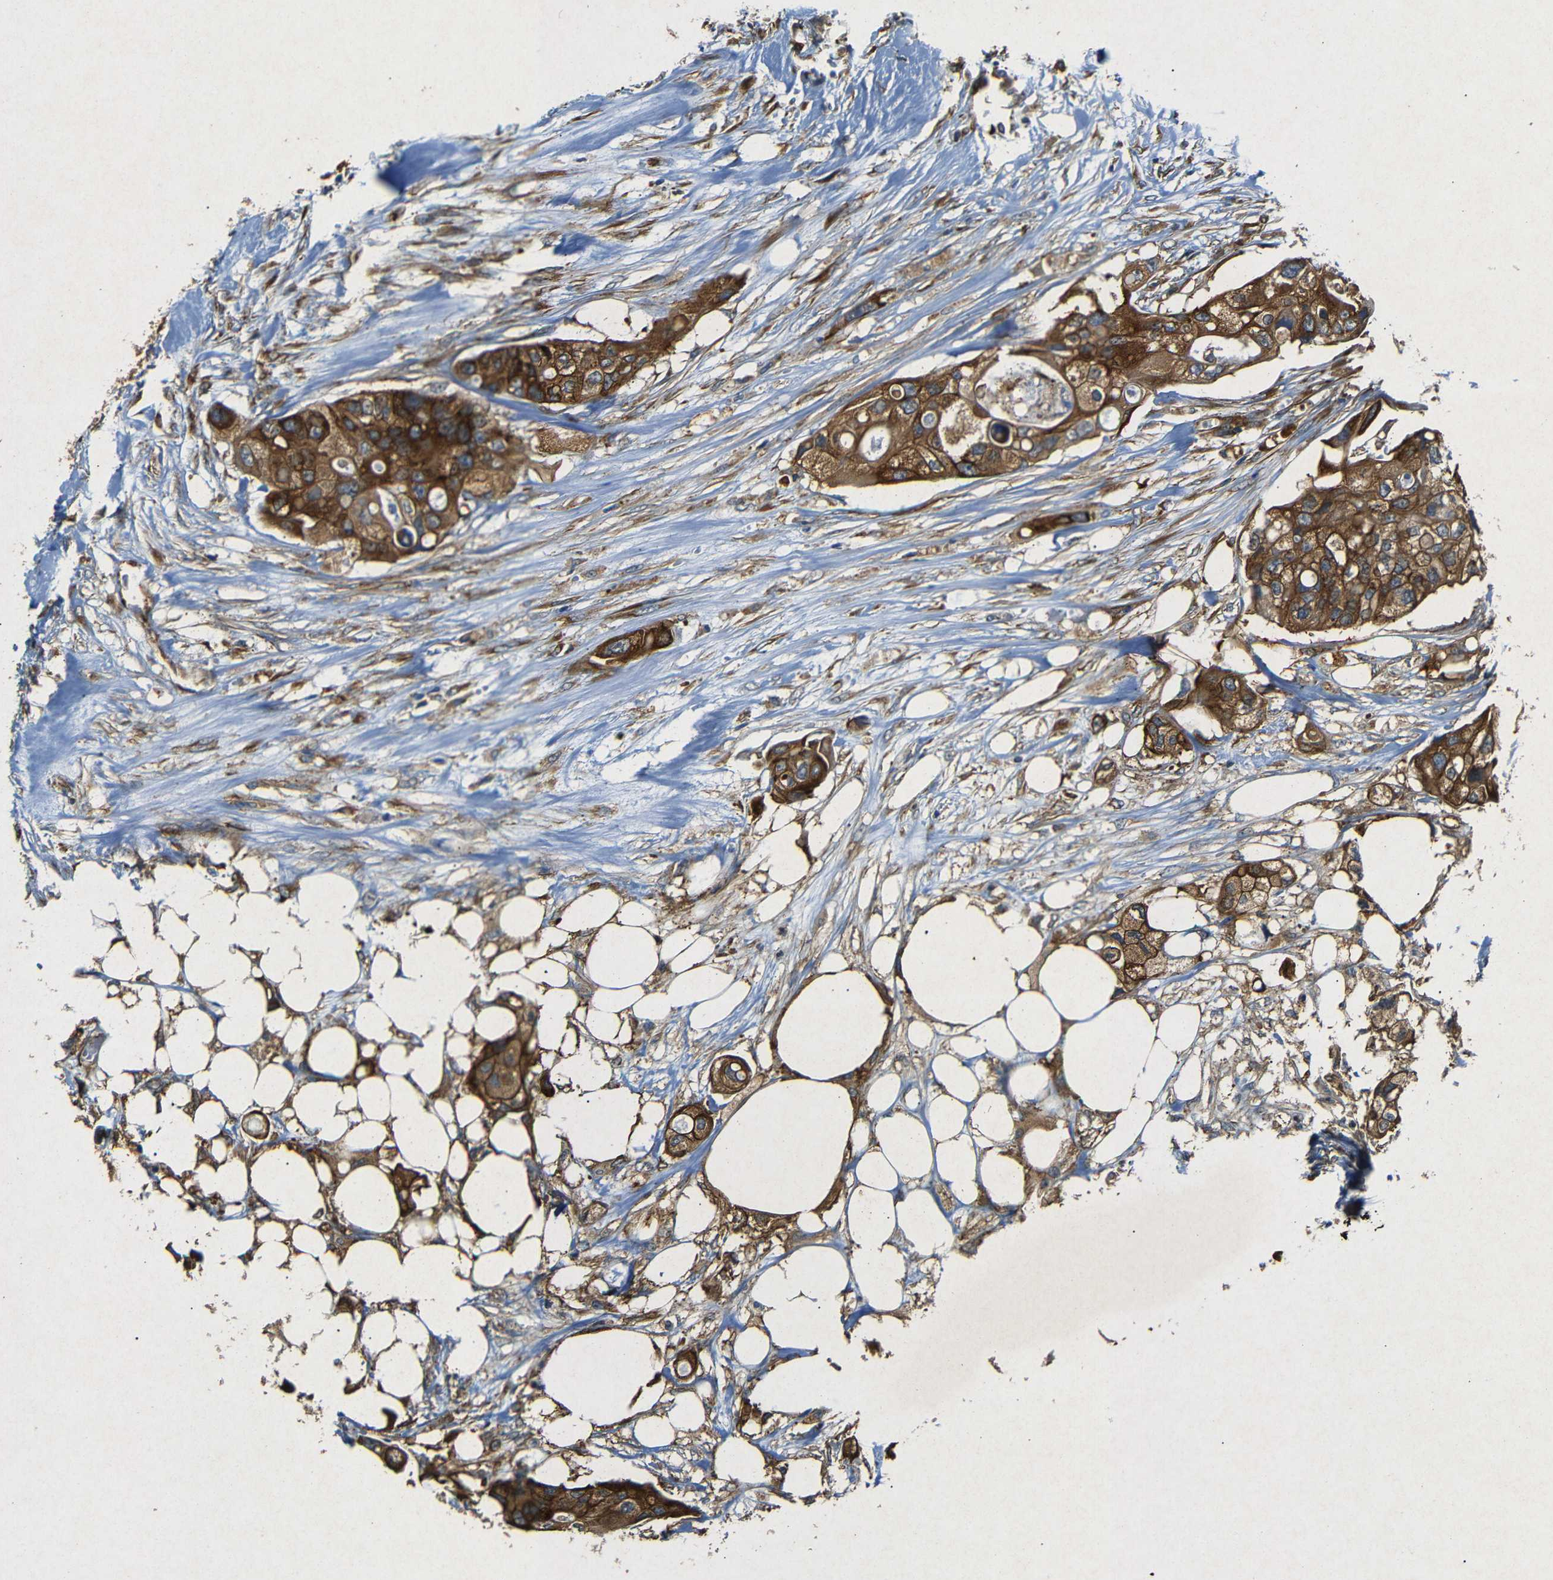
{"staining": {"intensity": "strong", "quantity": ">75%", "location": "cytoplasmic/membranous"}, "tissue": "colorectal cancer", "cell_type": "Tumor cells", "image_type": "cancer", "snomed": [{"axis": "morphology", "description": "Adenocarcinoma, NOS"}, {"axis": "topography", "description": "Colon"}], "caption": "Tumor cells demonstrate high levels of strong cytoplasmic/membranous positivity in approximately >75% of cells in human colorectal cancer. (Stains: DAB in brown, nuclei in blue, Microscopy: brightfield microscopy at high magnification).", "gene": "BTF3", "patient": {"sex": "female", "age": 57}}